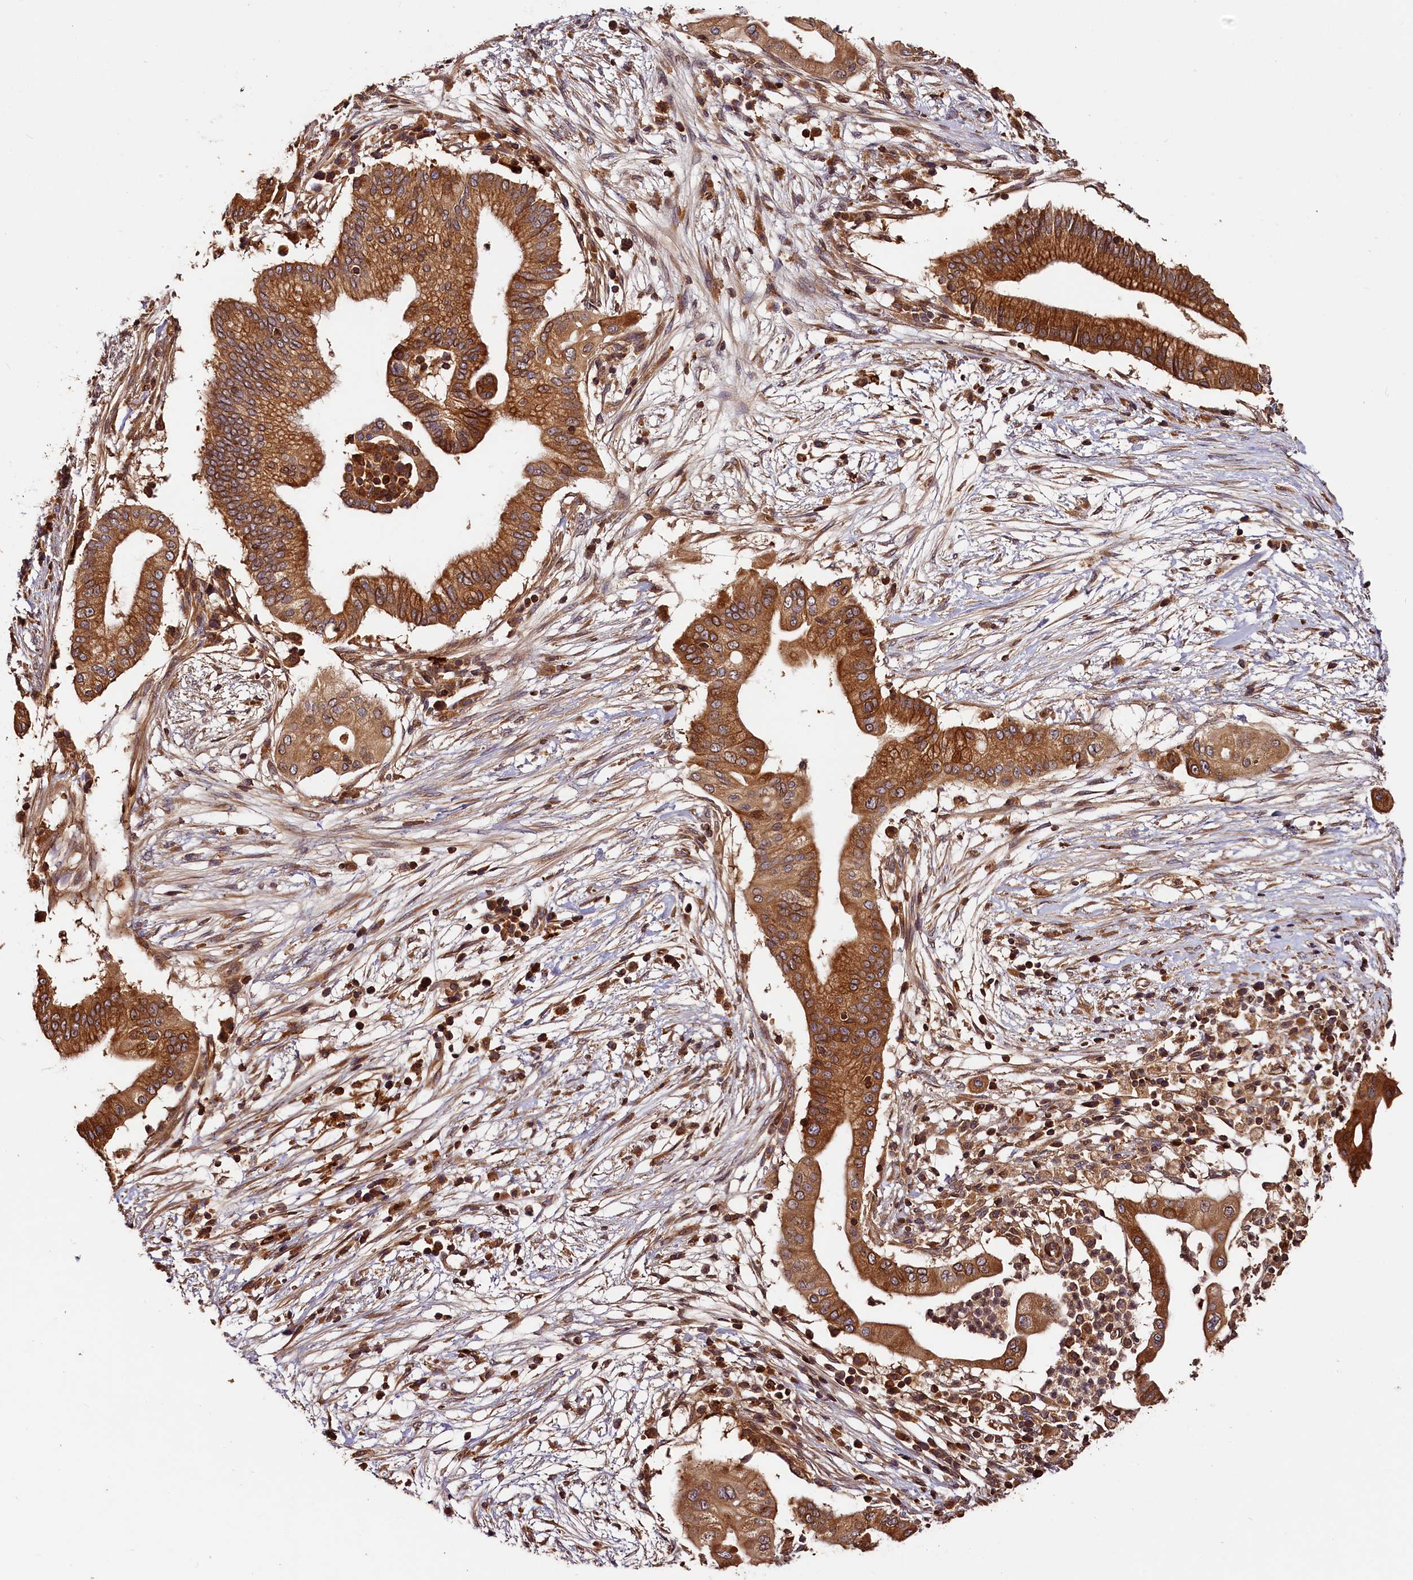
{"staining": {"intensity": "strong", "quantity": ">75%", "location": "cytoplasmic/membranous"}, "tissue": "pancreatic cancer", "cell_type": "Tumor cells", "image_type": "cancer", "snomed": [{"axis": "morphology", "description": "Adenocarcinoma, NOS"}, {"axis": "topography", "description": "Pancreas"}], "caption": "Immunohistochemical staining of pancreatic cancer shows high levels of strong cytoplasmic/membranous protein positivity in about >75% of tumor cells.", "gene": "HMOX2", "patient": {"sex": "male", "age": 68}}